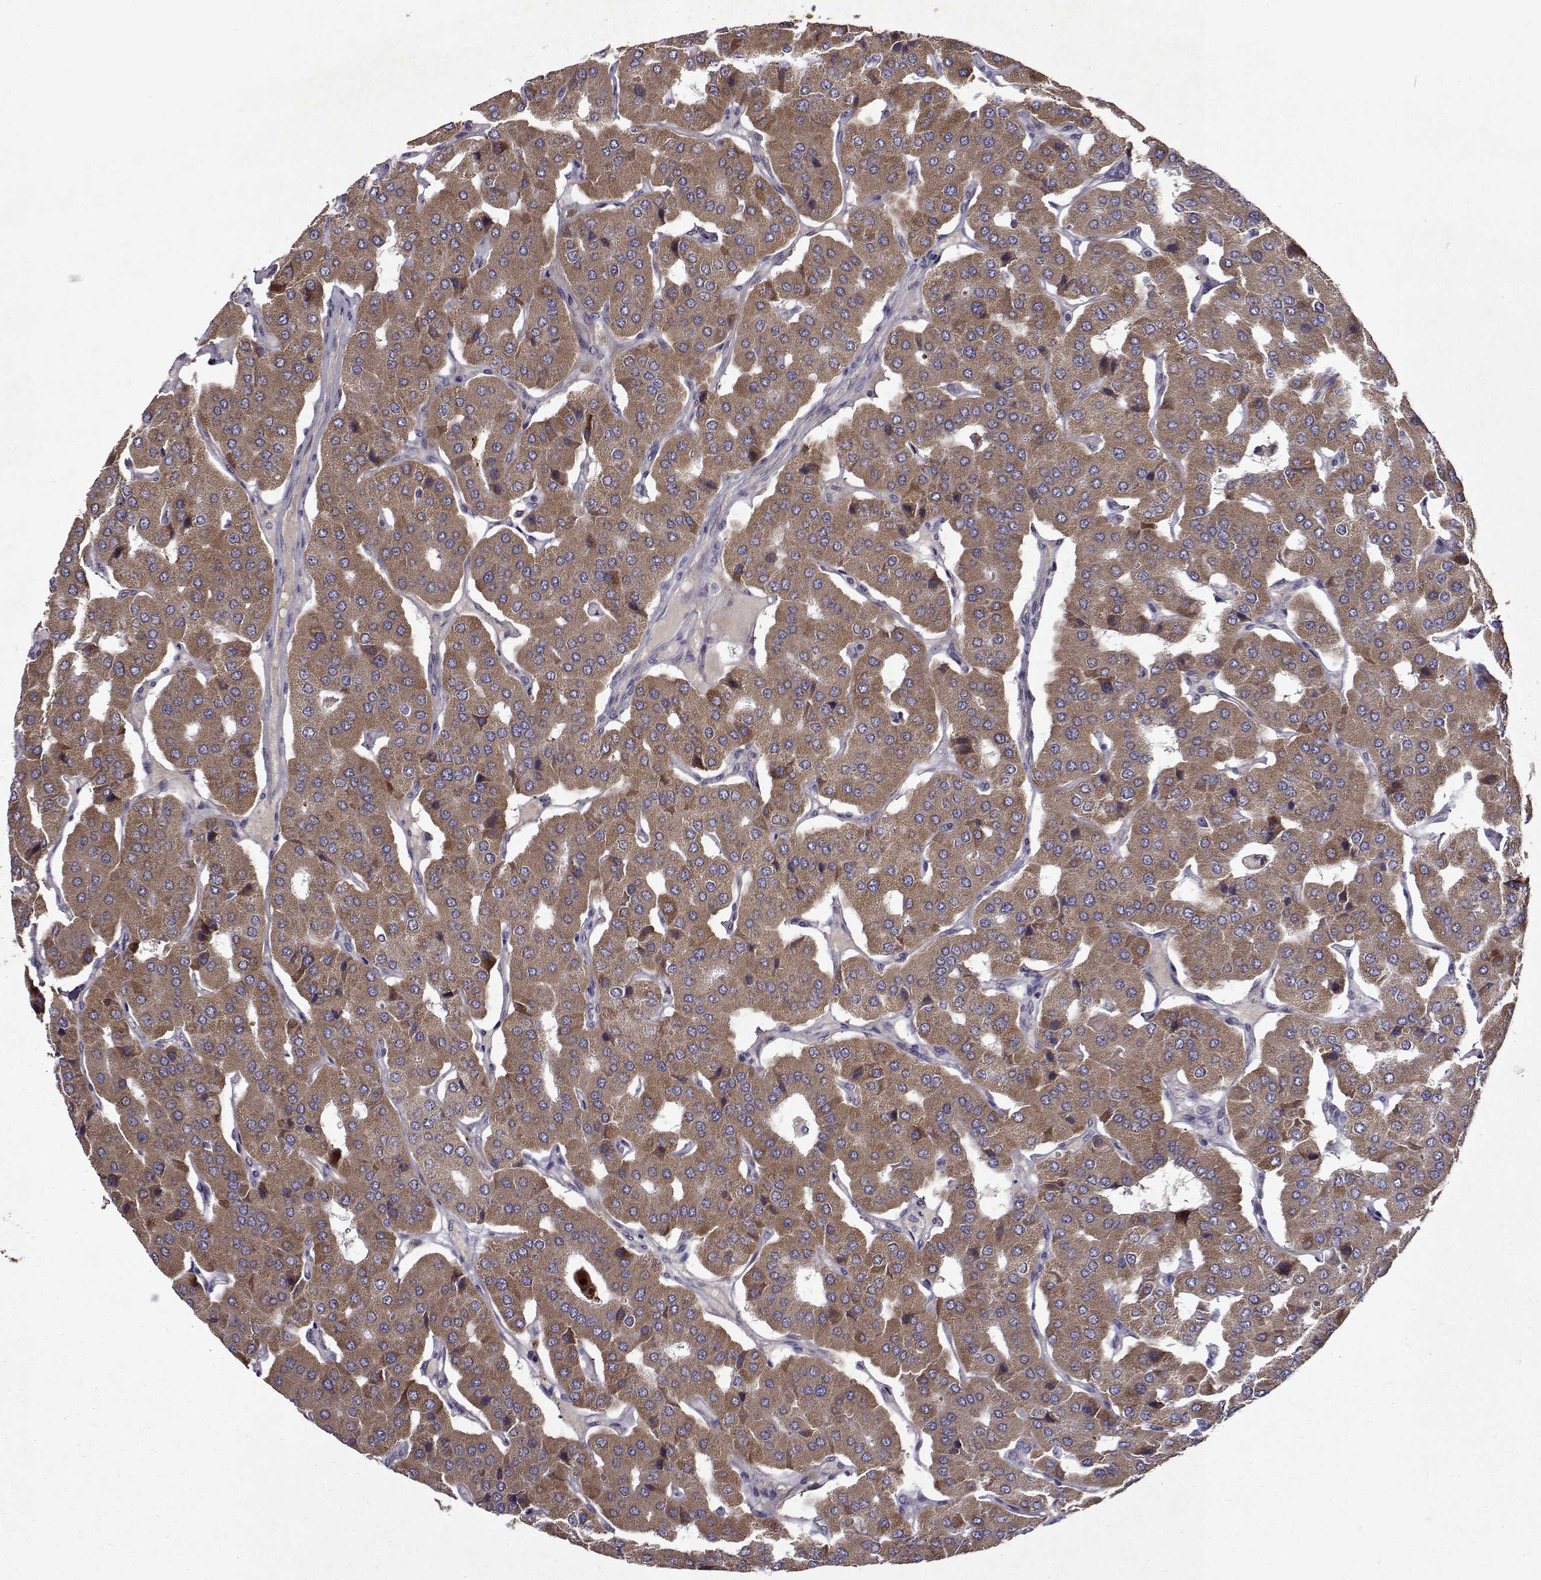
{"staining": {"intensity": "moderate", "quantity": "<25%", "location": "cytoplasmic/membranous"}, "tissue": "parathyroid gland", "cell_type": "Glandular cells", "image_type": "normal", "snomed": [{"axis": "morphology", "description": "Normal tissue, NOS"}, {"axis": "morphology", "description": "Adenoma, NOS"}, {"axis": "topography", "description": "Parathyroid gland"}], "caption": "Normal parathyroid gland demonstrates moderate cytoplasmic/membranous expression in approximately <25% of glandular cells (Stains: DAB (3,3'-diaminobenzidine) in brown, nuclei in blue, Microscopy: brightfield microscopy at high magnification)..", "gene": "TARBP2", "patient": {"sex": "female", "age": 86}}